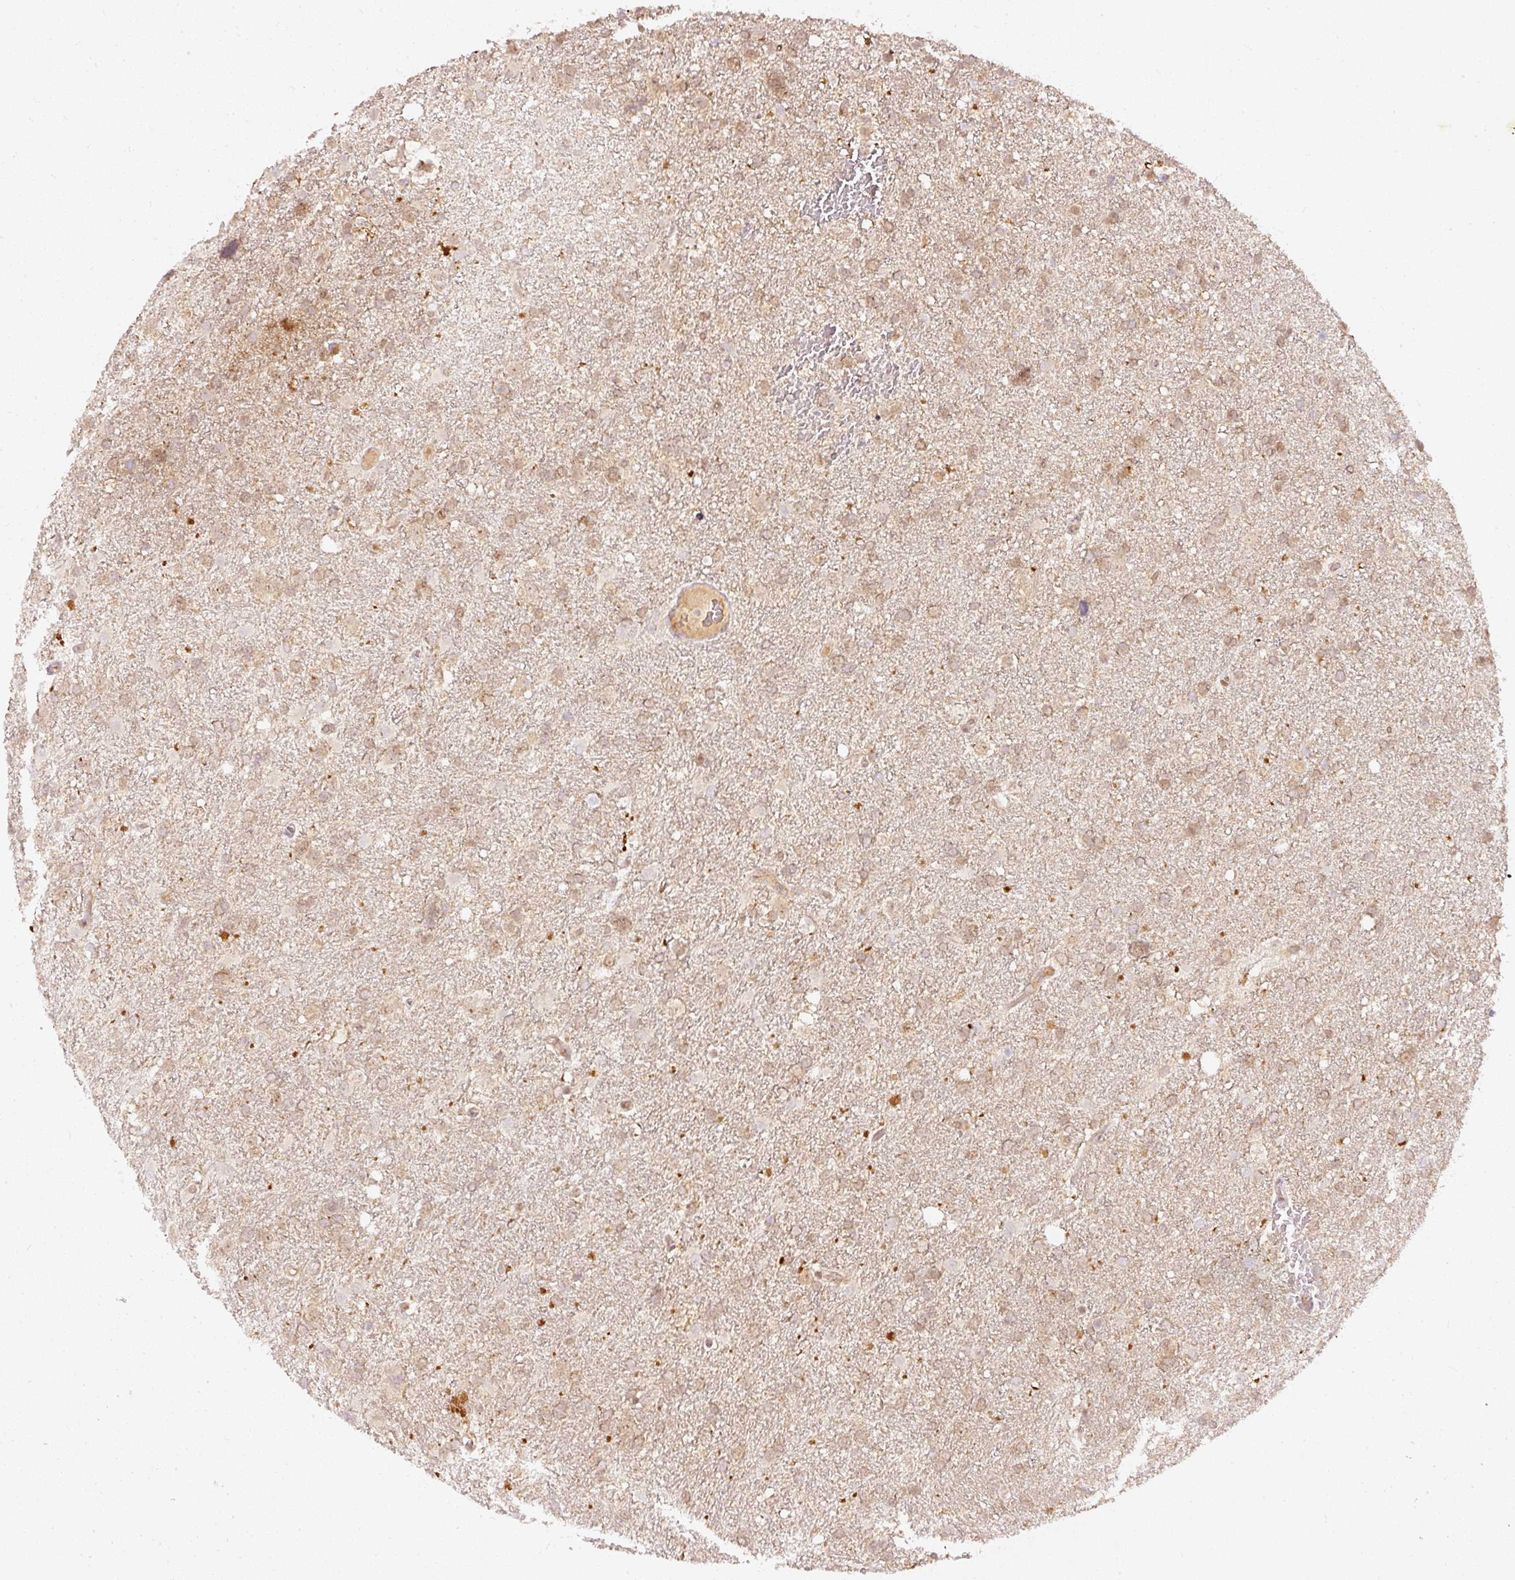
{"staining": {"intensity": "weak", "quantity": "25%-75%", "location": "cytoplasmic/membranous"}, "tissue": "glioma", "cell_type": "Tumor cells", "image_type": "cancer", "snomed": [{"axis": "morphology", "description": "Glioma, malignant, High grade"}, {"axis": "topography", "description": "Brain"}], "caption": "IHC of human glioma demonstrates low levels of weak cytoplasmic/membranous expression in about 25%-75% of tumor cells. The staining was performed using DAB to visualize the protein expression in brown, while the nuclei were stained in blue with hematoxylin (Magnification: 20x).", "gene": "ZNF580", "patient": {"sex": "male", "age": 61}}